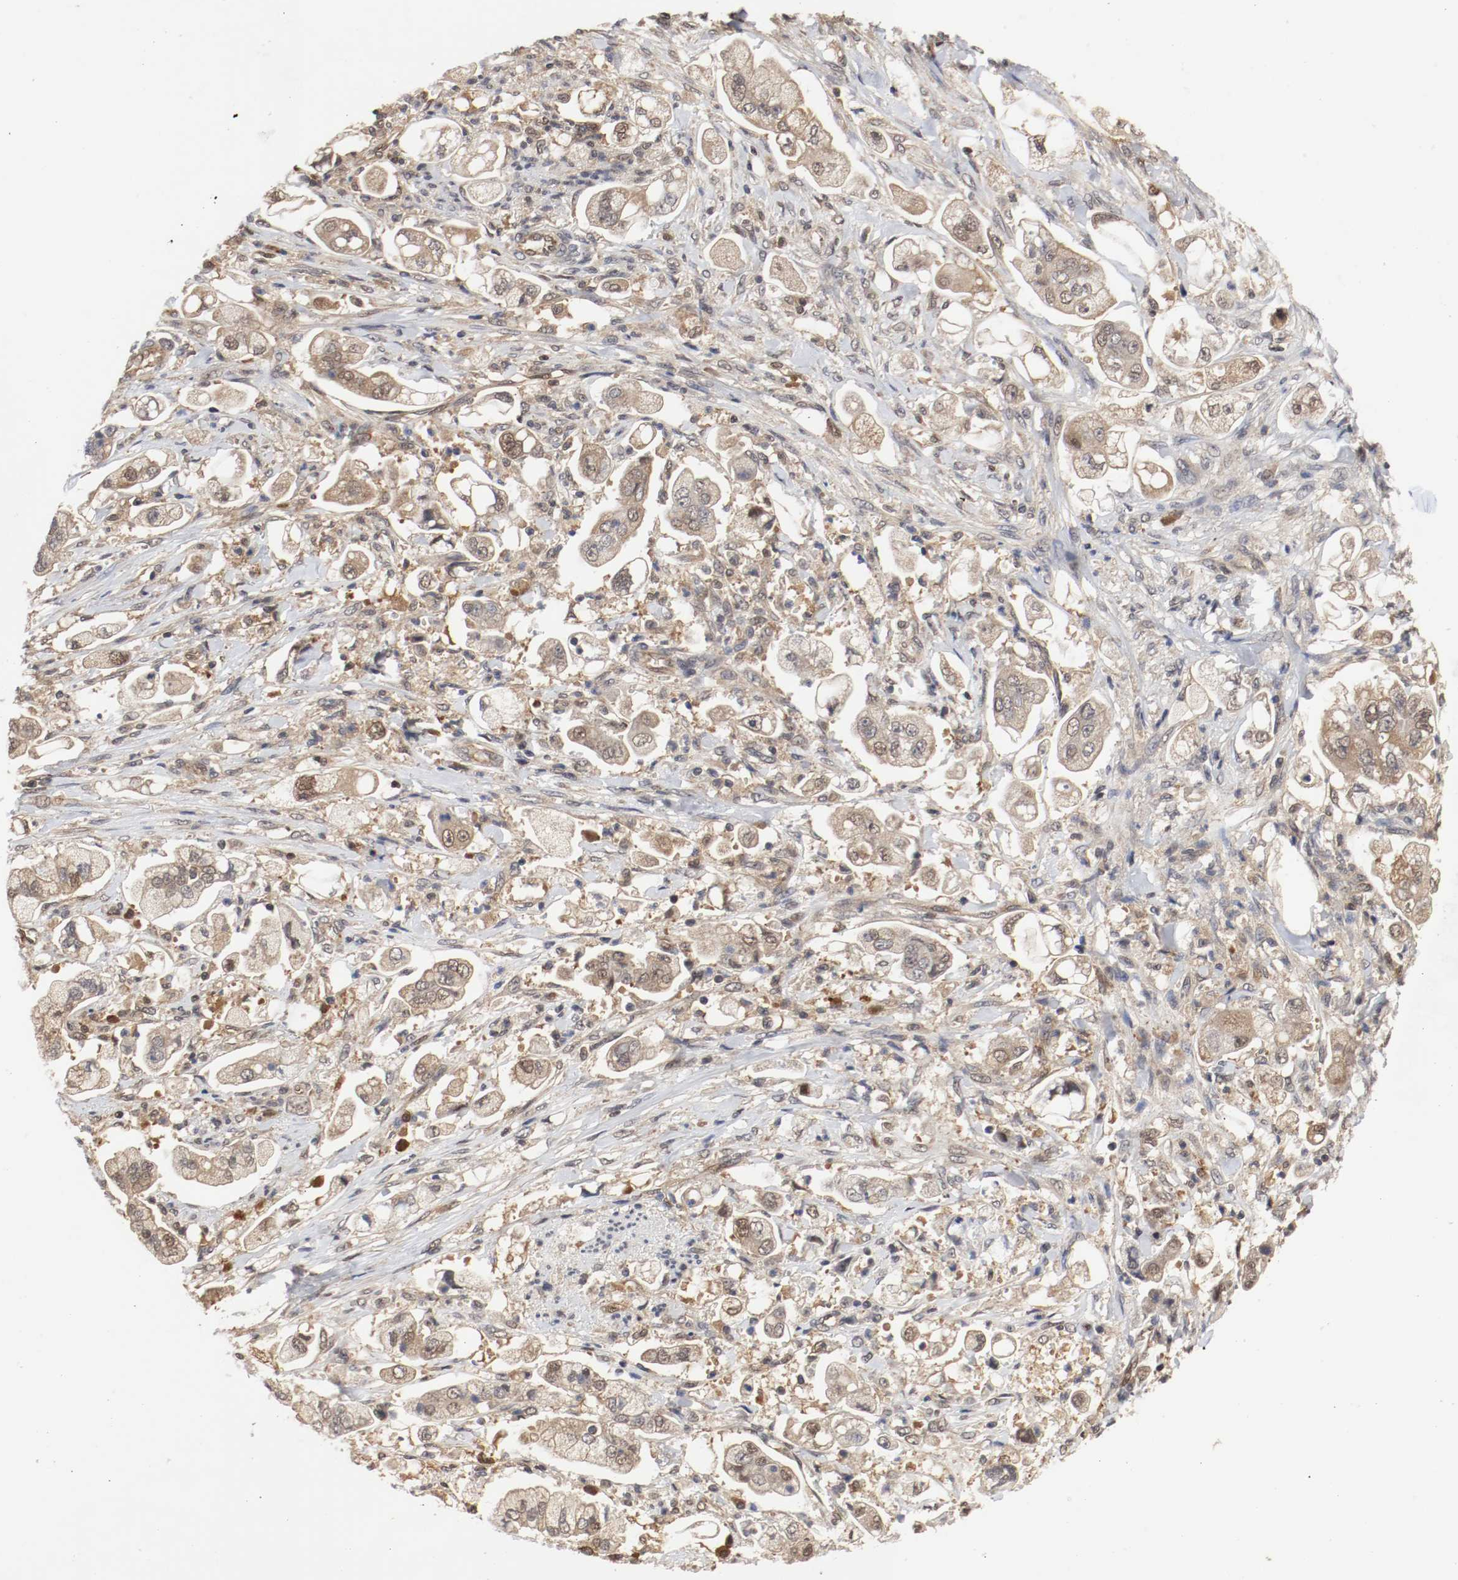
{"staining": {"intensity": "moderate", "quantity": ">75%", "location": "cytoplasmic/membranous"}, "tissue": "stomach cancer", "cell_type": "Tumor cells", "image_type": "cancer", "snomed": [{"axis": "morphology", "description": "Adenocarcinoma, NOS"}, {"axis": "topography", "description": "Stomach"}], "caption": "Stomach adenocarcinoma stained with a protein marker demonstrates moderate staining in tumor cells.", "gene": "AFG3L2", "patient": {"sex": "male", "age": 62}}